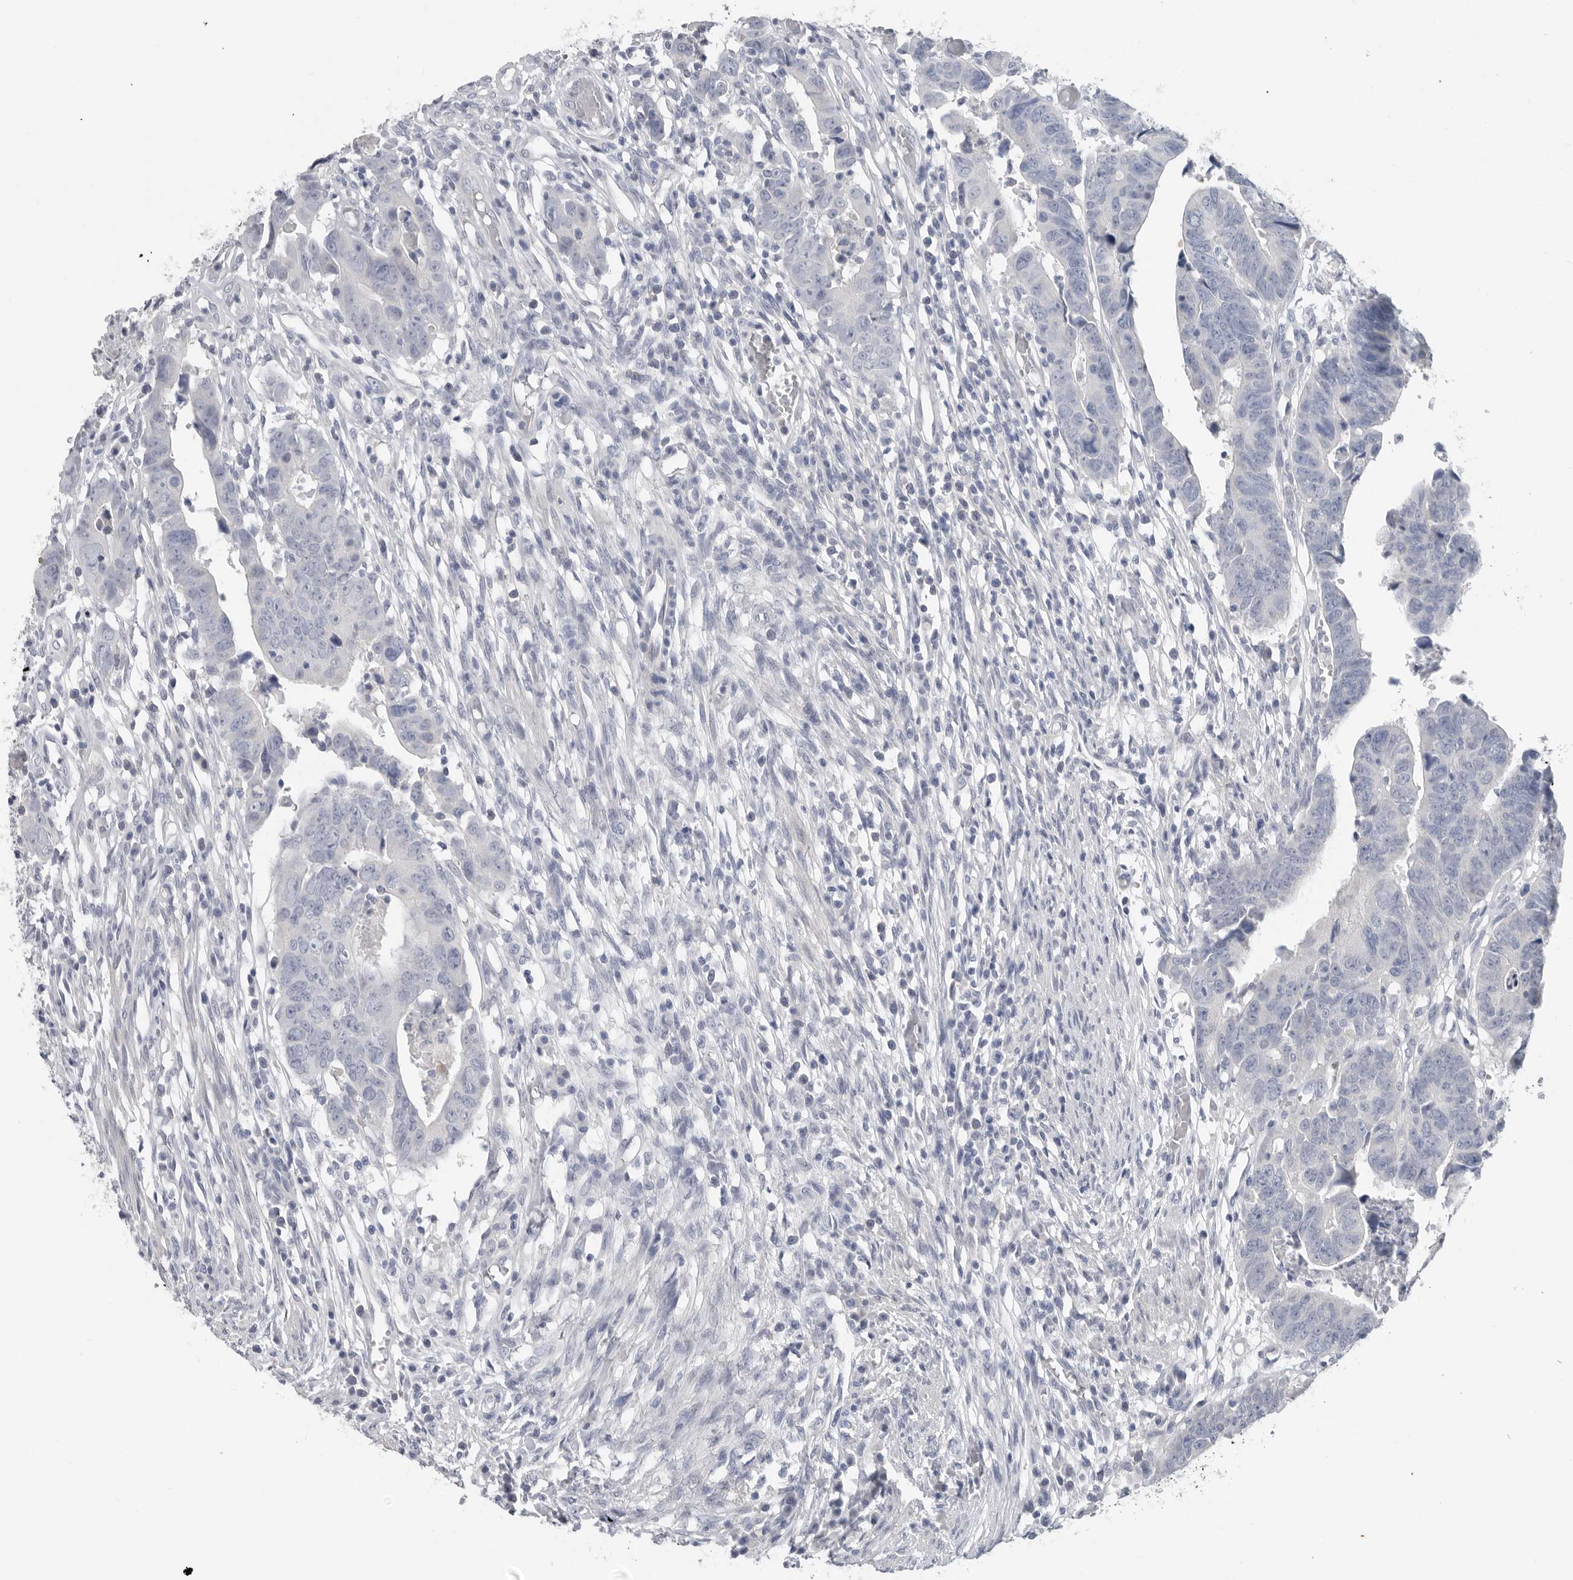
{"staining": {"intensity": "negative", "quantity": "none", "location": "none"}, "tissue": "colorectal cancer", "cell_type": "Tumor cells", "image_type": "cancer", "snomed": [{"axis": "morphology", "description": "Adenocarcinoma, NOS"}, {"axis": "topography", "description": "Rectum"}], "caption": "The photomicrograph displays no staining of tumor cells in colorectal adenocarcinoma. (Stains: DAB immunohistochemistry with hematoxylin counter stain, Microscopy: brightfield microscopy at high magnification).", "gene": "REG4", "patient": {"sex": "female", "age": 65}}